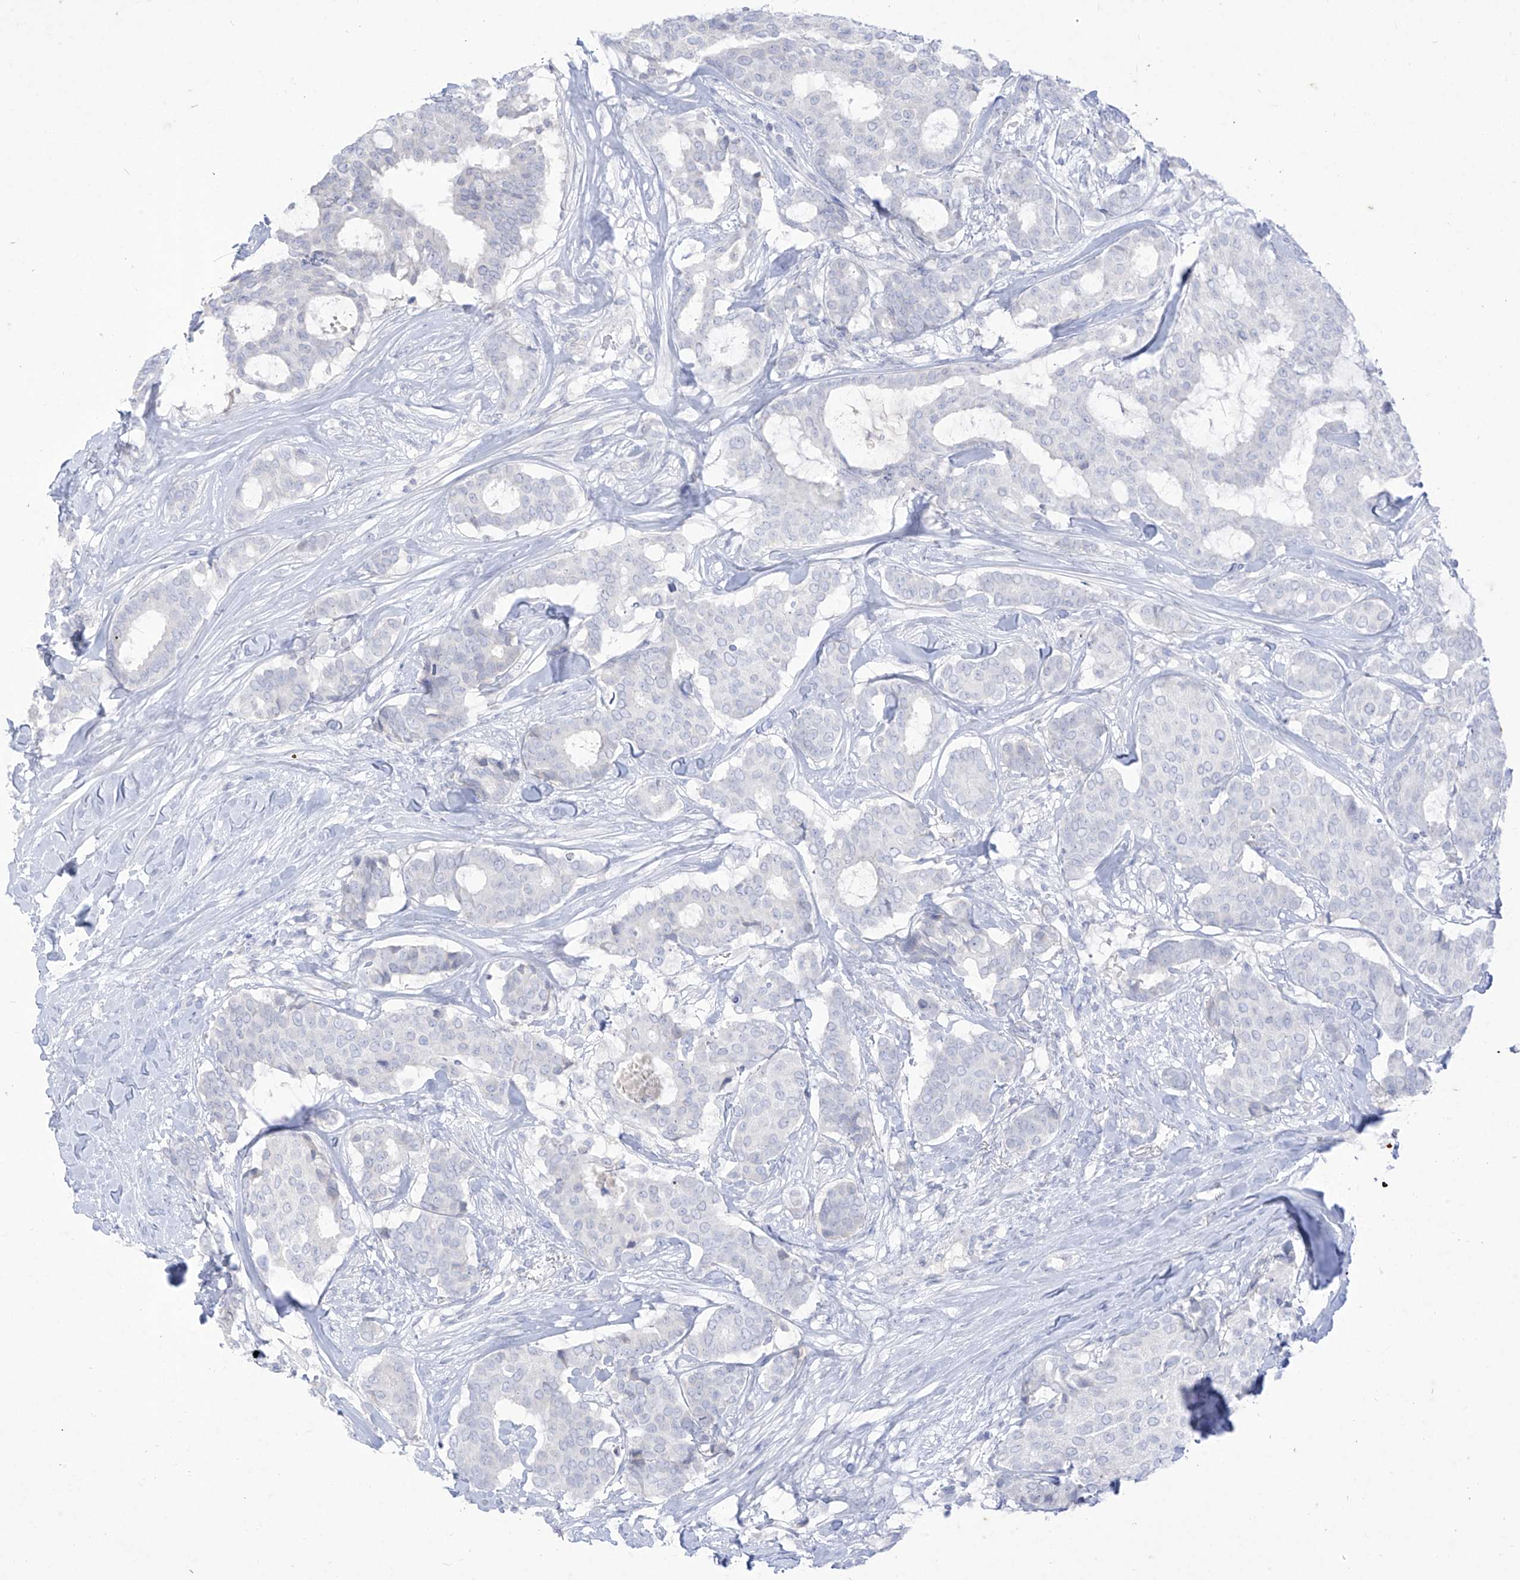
{"staining": {"intensity": "negative", "quantity": "none", "location": "none"}, "tissue": "breast cancer", "cell_type": "Tumor cells", "image_type": "cancer", "snomed": [{"axis": "morphology", "description": "Duct carcinoma"}, {"axis": "topography", "description": "Breast"}], "caption": "The image shows no significant expression in tumor cells of breast cancer (infiltrating ductal carcinoma).", "gene": "TGM4", "patient": {"sex": "female", "age": 75}}